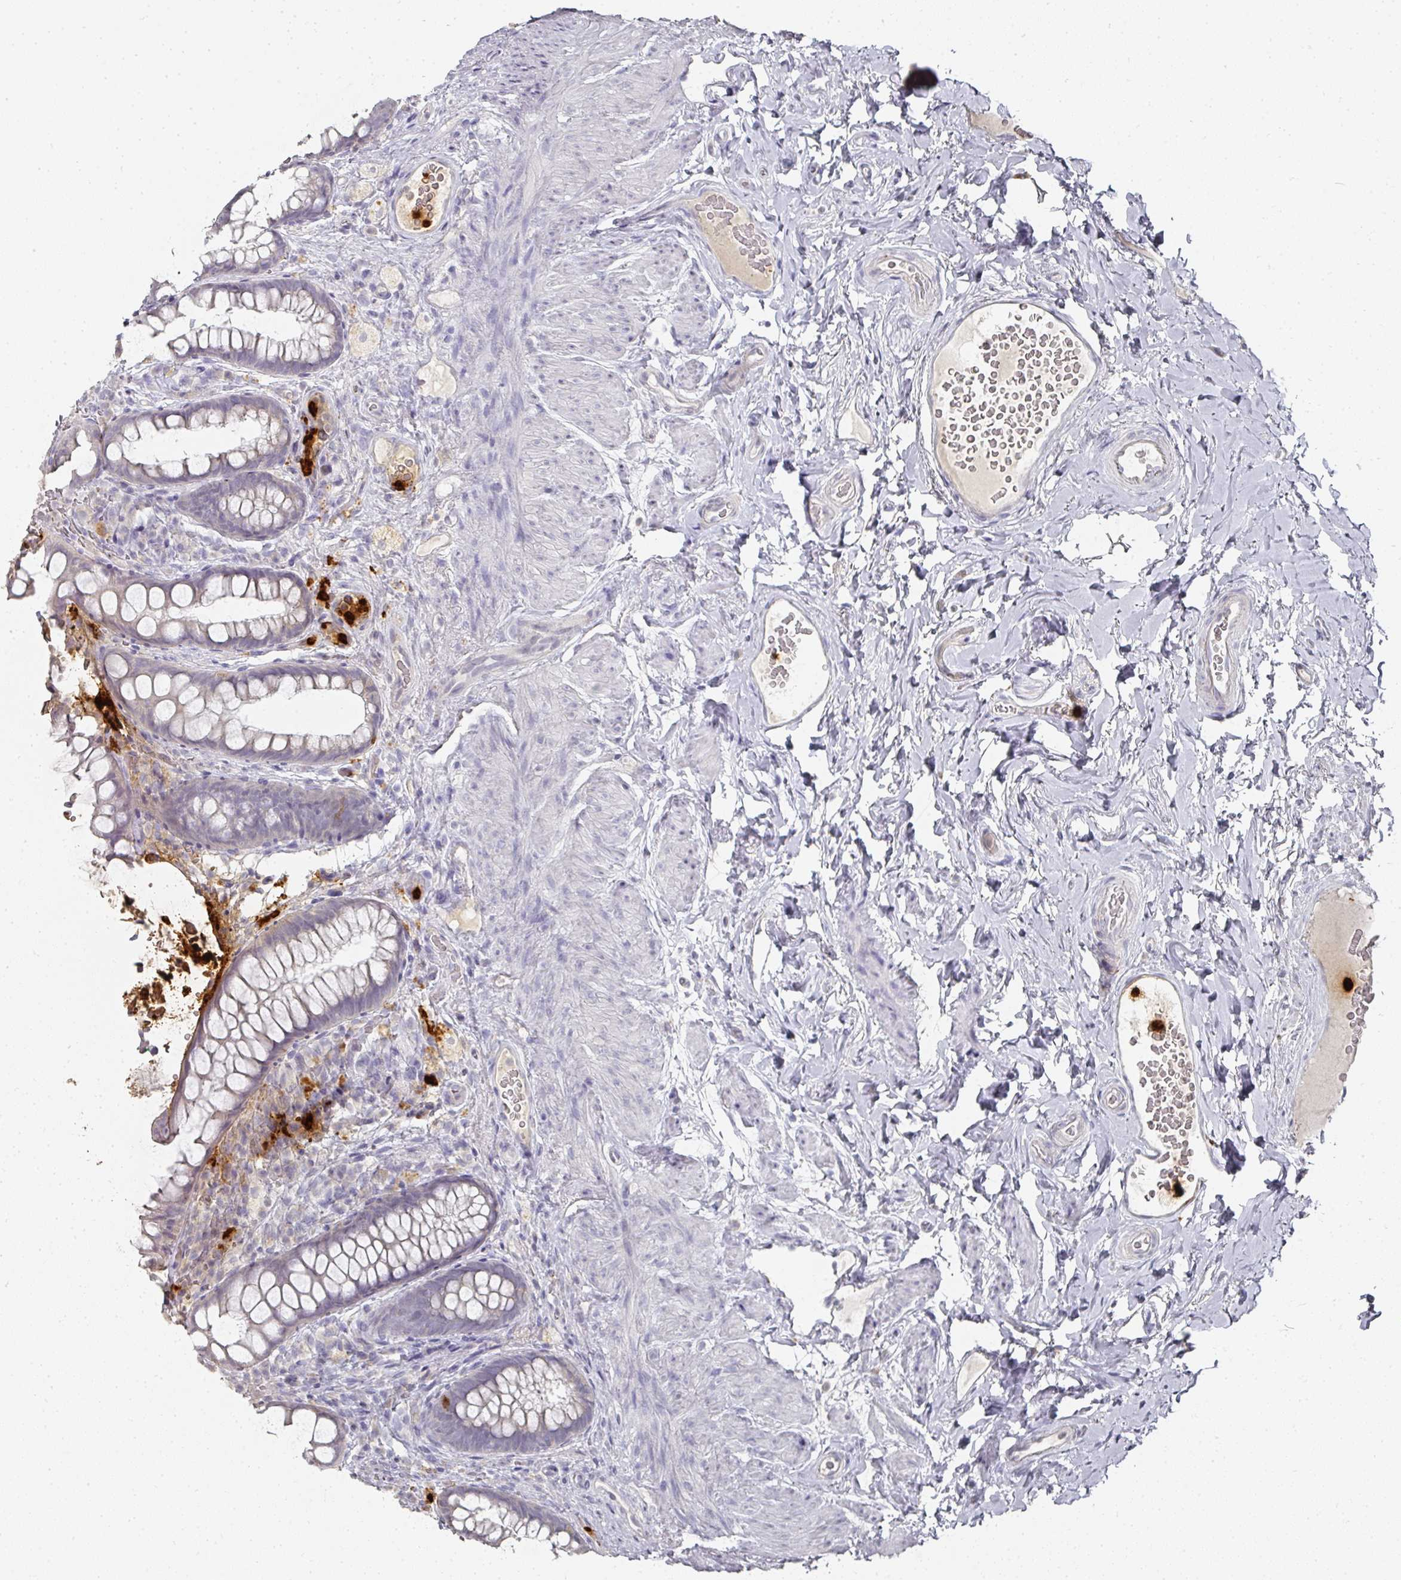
{"staining": {"intensity": "negative", "quantity": "none", "location": "none"}, "tissue": "rectum", "cell_type": "Glandular cells", "image_type": "normal", "snomed": [{"axis": "morphology", "description": "Normal tissue, NOS"}, {"axis": "topography", "description": "Rectum"}, {"axis": "topography", "description": "Peripheral nerve tissue"}], "caption": "Glandular cells are negative for protein expression in benign human rectum.", "gene": "CAMP", "patient": {"sex": "female", "age": 69}}